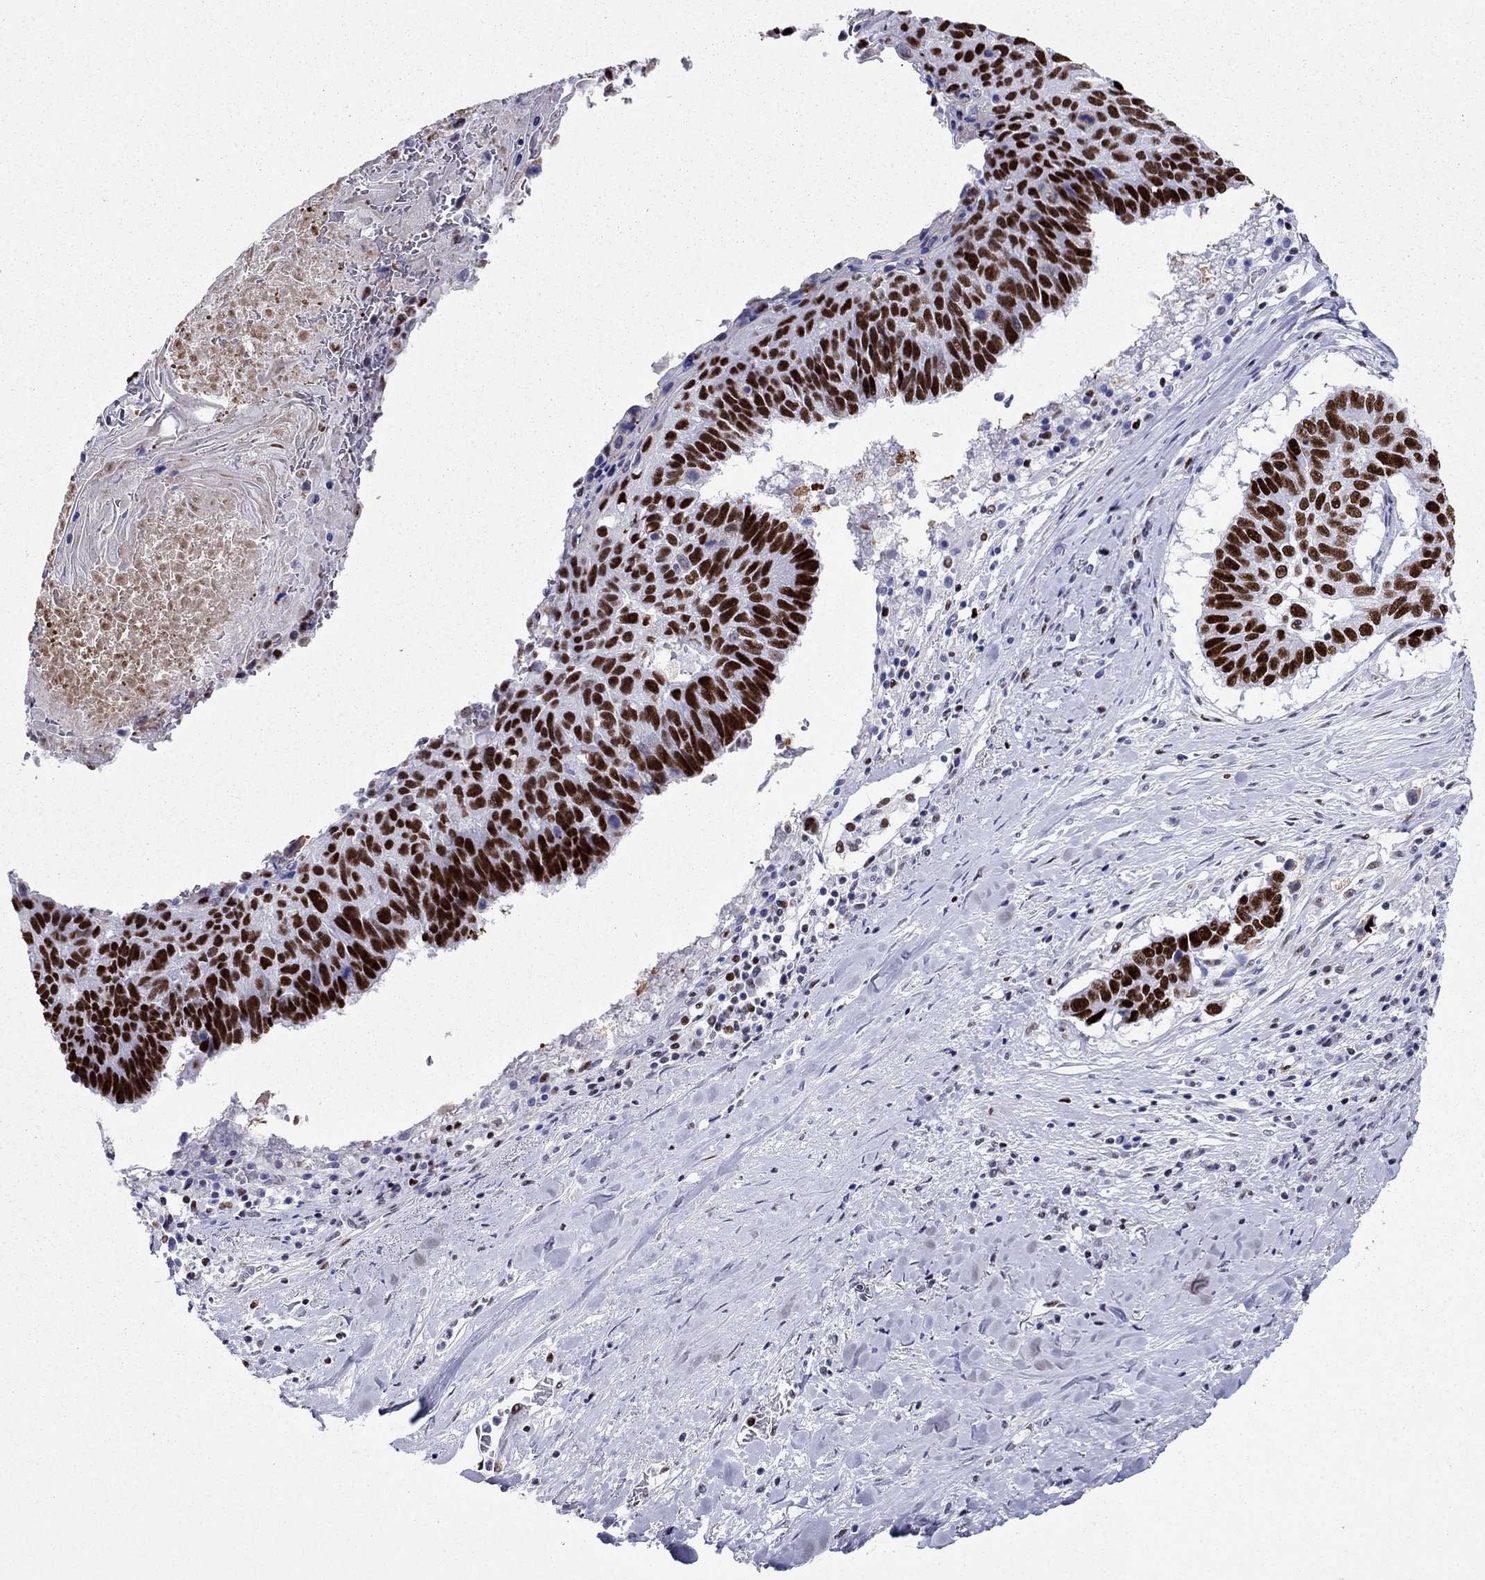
{"staining": {"intensity": "strong", "quantity": ">75%", "location": "nuclear"}, "tissue": "lung cancer", "cell_type": "Tumor cells", "image_type": "cancer", "snomed": [{"axis": "morphology", "description": "Squamous cell carcinoma, NOS"}, {"axis": "topography", "description": "Lung"}], "caption": "DAB (3,3'-diaminobenzidine) immunohistochemical staining of human lung squamous cell carcinoma displays strong nuclear protein expression in about >75% of tumor cells.", "gene": "PPM1G", "patient": {"sex": "male", "age": 73}}